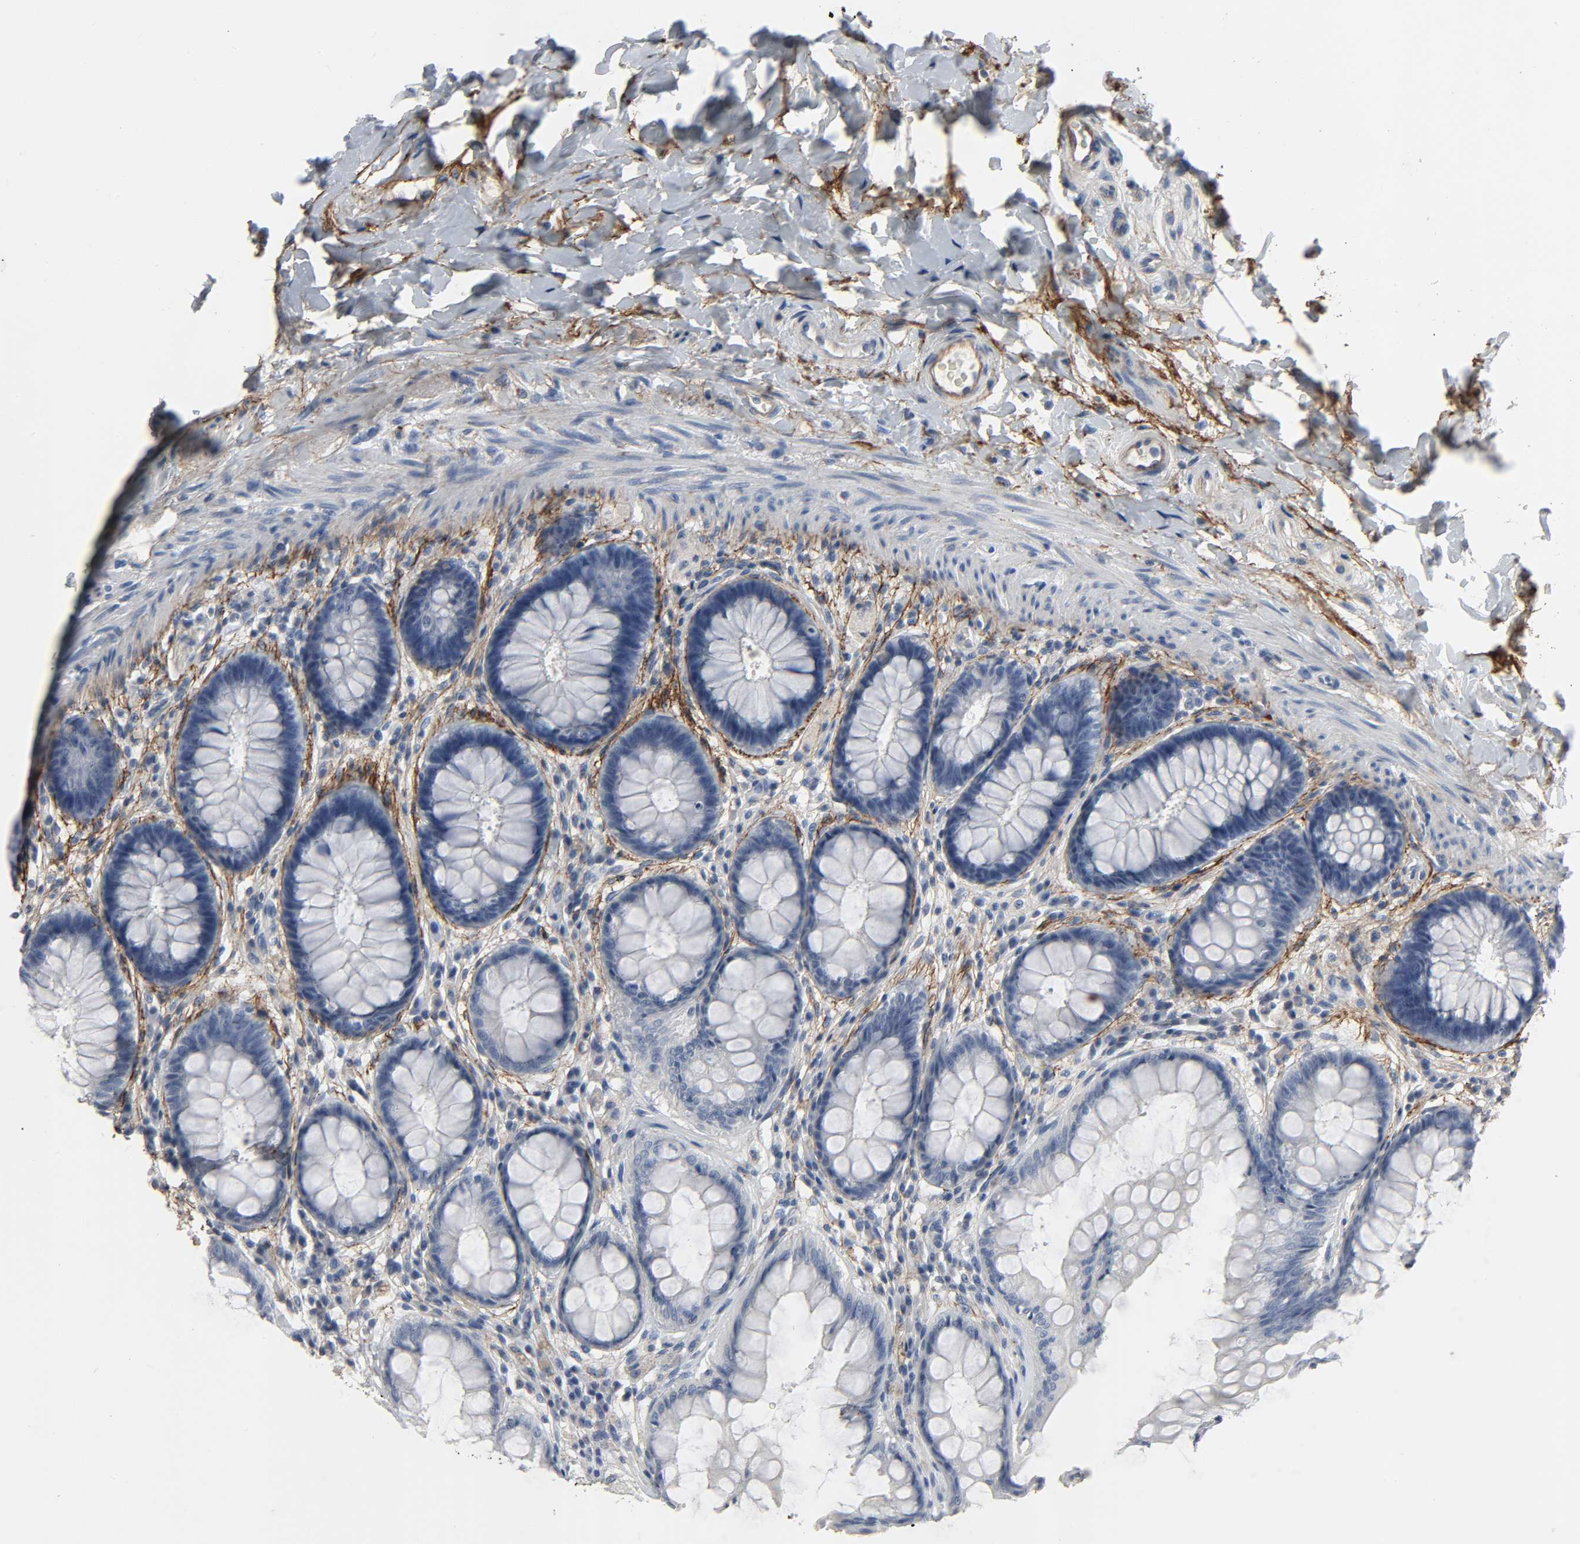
{"staining": {"intensity": "negative", "quantity": "none", "location": "none"}, "tissue": "rectum", "cell_type": "Glandular cells", "image_type": "normal", "snomed": [{"axis": "morphology", "description": "Normal tissue, NOS"}, {"axis": "topography", "description": "Rectum"}], "caption": "Immunohistochemistry histopathology image of normal rectum: human rectum stained with DAB (3,3'-diaminobenzidine) reveals no significant protein staining in glandular cells.", "gene": "FBLN5", "patient": {"sex": "female", "age": 46}}